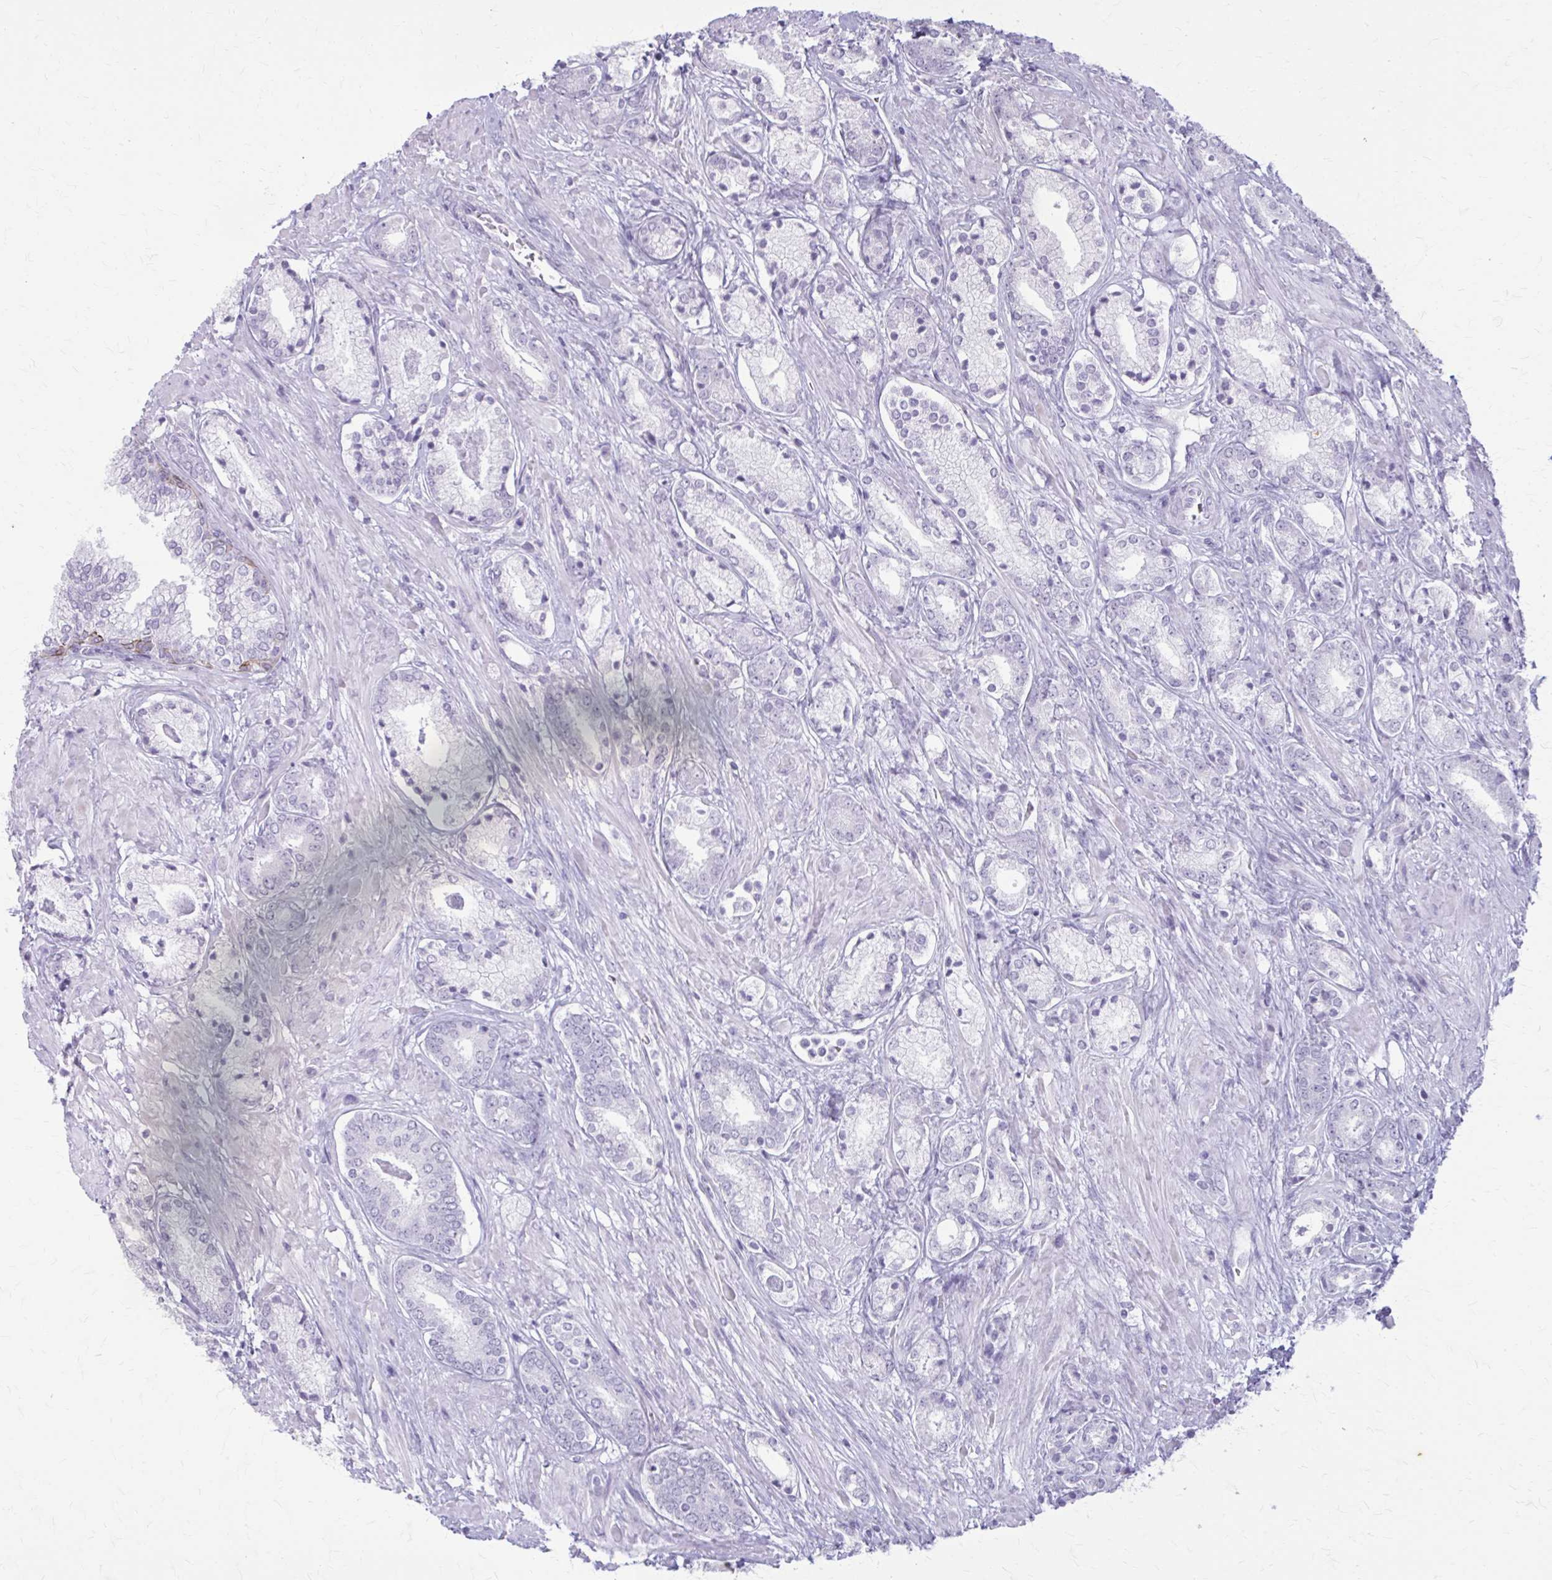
{"staining": {"intensity": "negative", "quantity": "none", "location": "none"}, "tissue": "prostate cancer", "cell_type": "Tumor cells", "image_type": "cancer", "snomed": [{"axis": "morphology", "description": "Adenocarcinoma, High grade"}, {"axis": "topography", "description": "Prostate"}], "caption": "A high-resolution photomicrograph shows IHC staining of adenocarcinoma (high-grade) (prostate), which shows no significant expression in tumor cells.", "gene": "KRT5", "patient": {"sex": "male", "age": 56}}